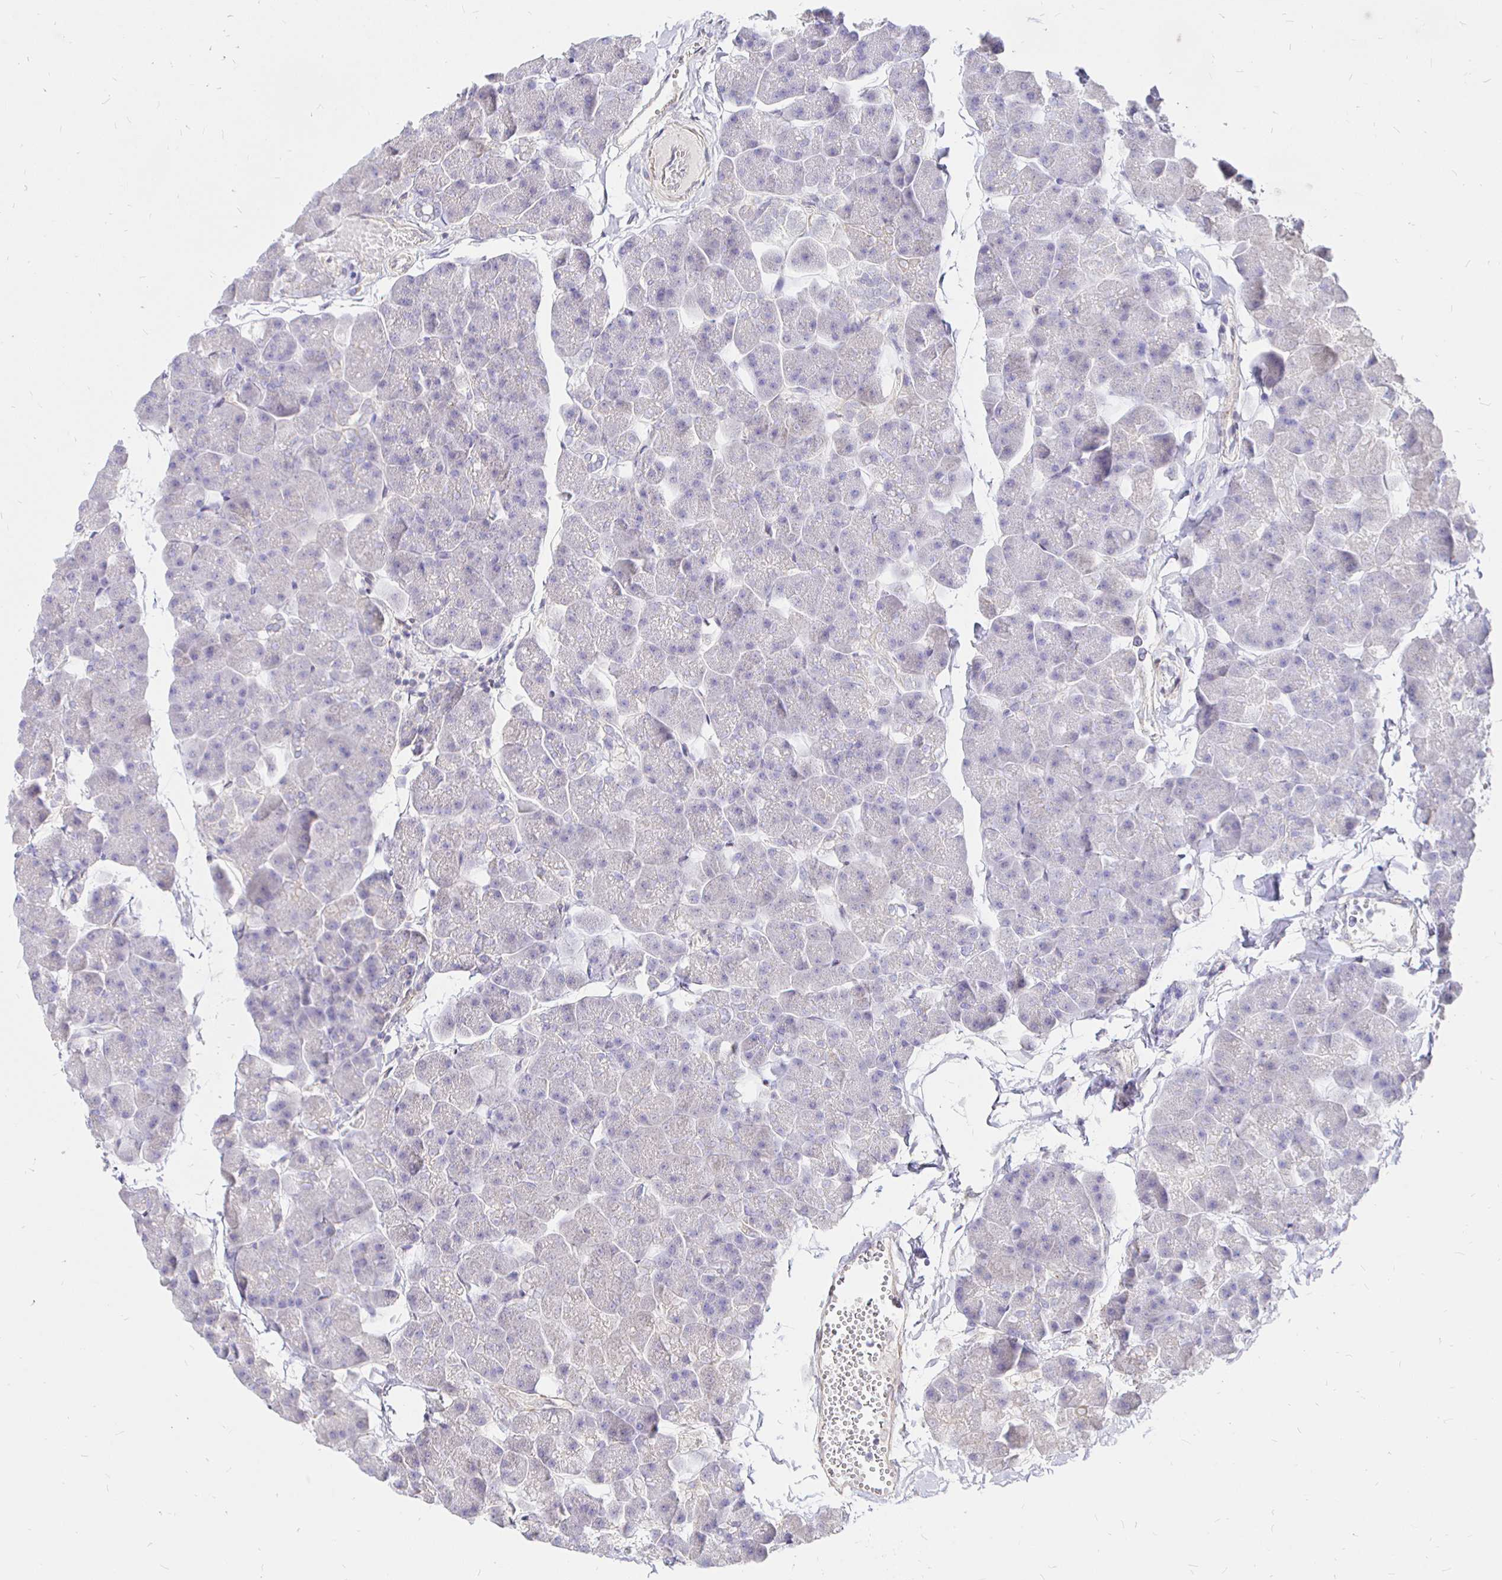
{"staining": {"intensity": "negative", "quantity": "none", "location": "none"}, "tissue": "pancreas", "cell_type": "Exocrine glandular cells", "image_type": "normal", "snomed": [{"axis": "morphology", "description": "Normal tissue, NOS"}, {"axis": "topography", "description": "Pancreas"}], "caption": "Immunohistochemistry photomicrograph of normal human pancreas stained for a protein (brown), which exhibits no expression in exocrine glandular cells.", "gene": "PALM2AKAP2", "patient": {"sex": "male", "age": 35}}